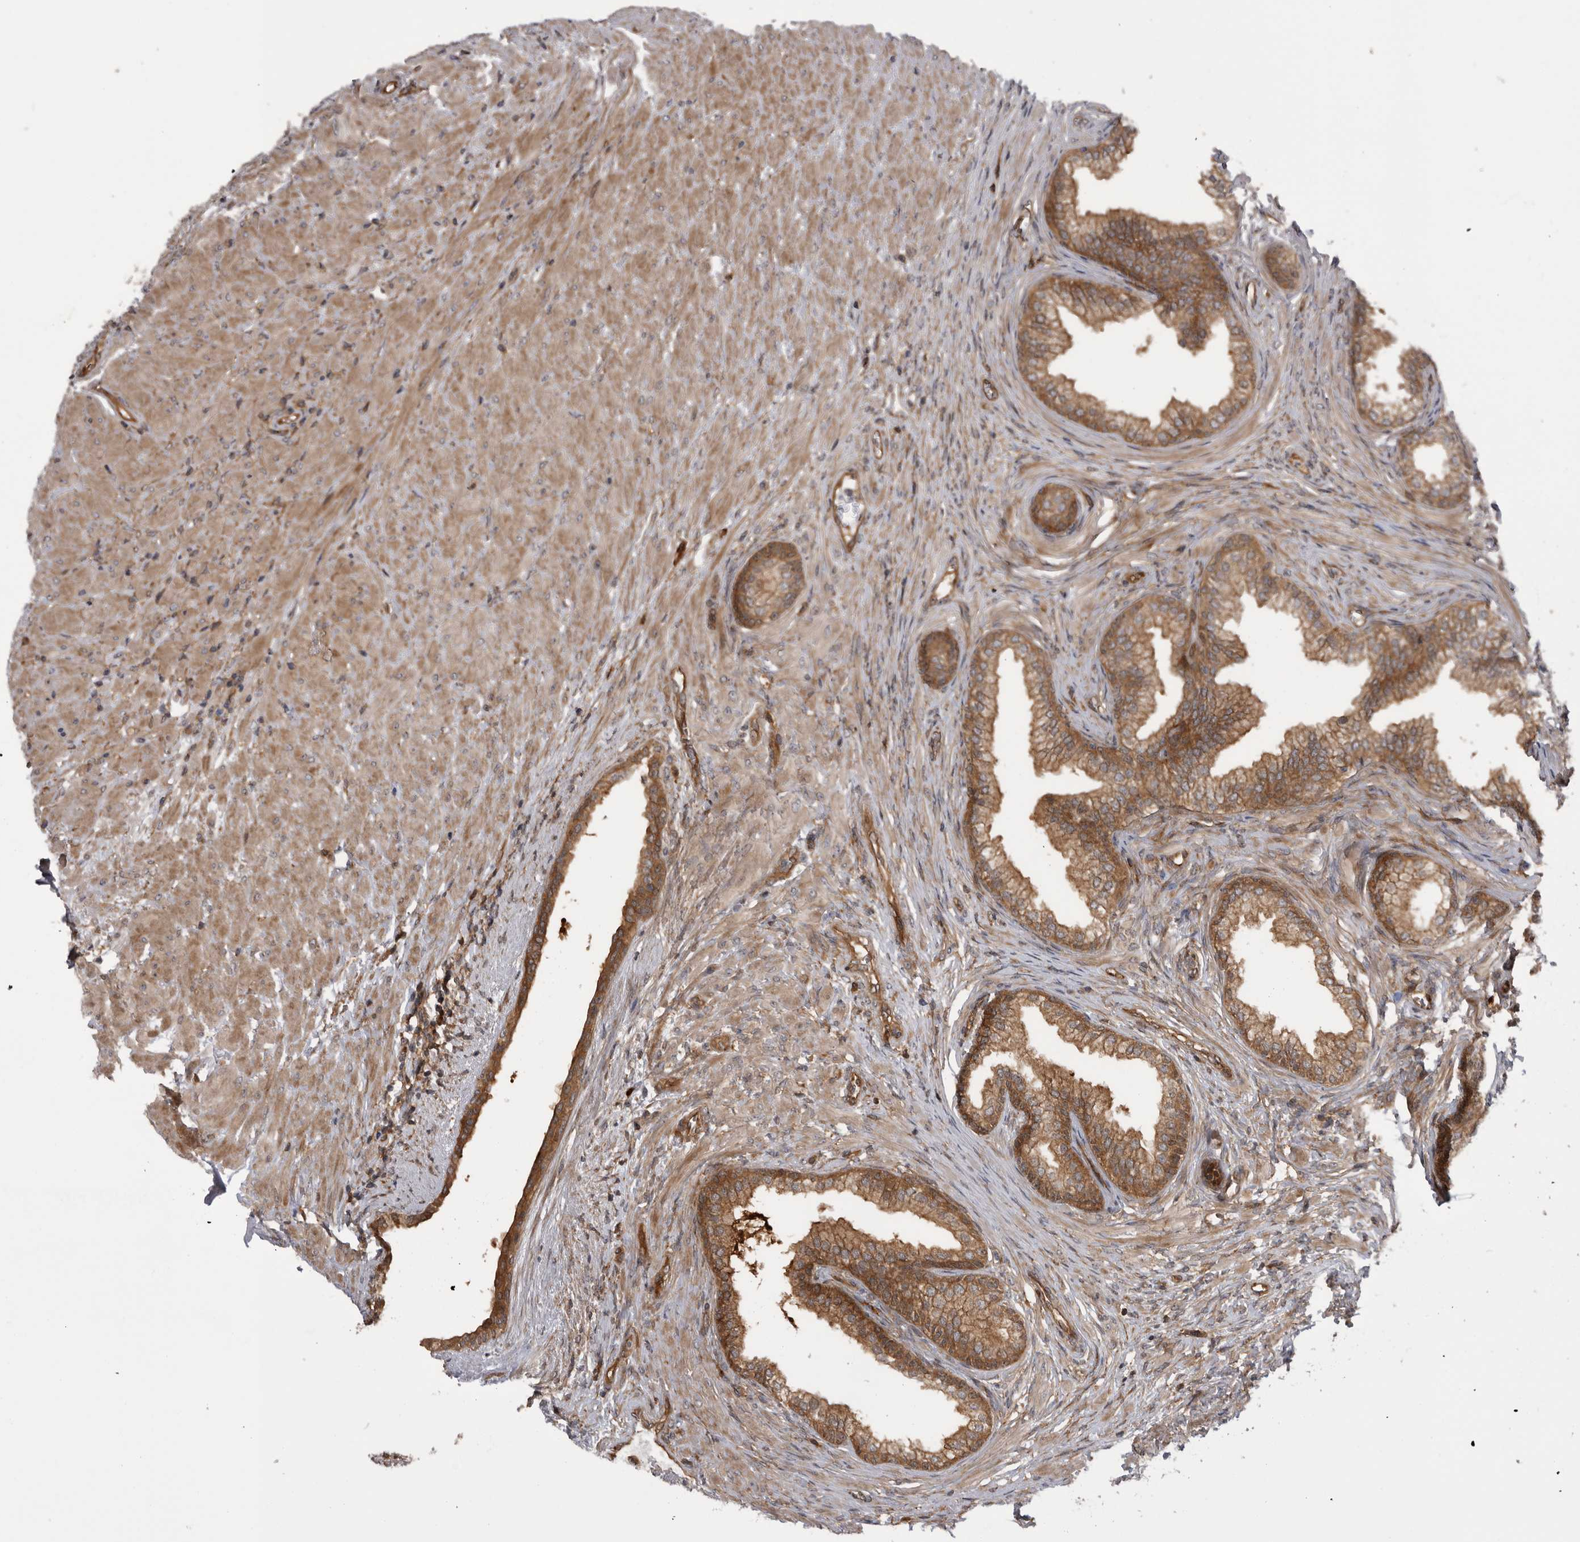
{"staining": {"intensity": "moderate", "quantity": ">75%", "location": "cytoplasmic/membranous"}, "tissue": "prostate", "cell_type": "Glandular cells", "image_type": "normal", "snomed": [{"axis": "morphology", "description": "Normal tissue, NOS"}, {"axis": "topography", "description": "Prostate"}], "caption": "The micrograph shows a brown stain indicating the presence of a protein in the cytoplasmic/membranous of glandular cells in prostate.", "gene": "RAB3GAP2", "patient": {"sex": "male", "age": 76}}